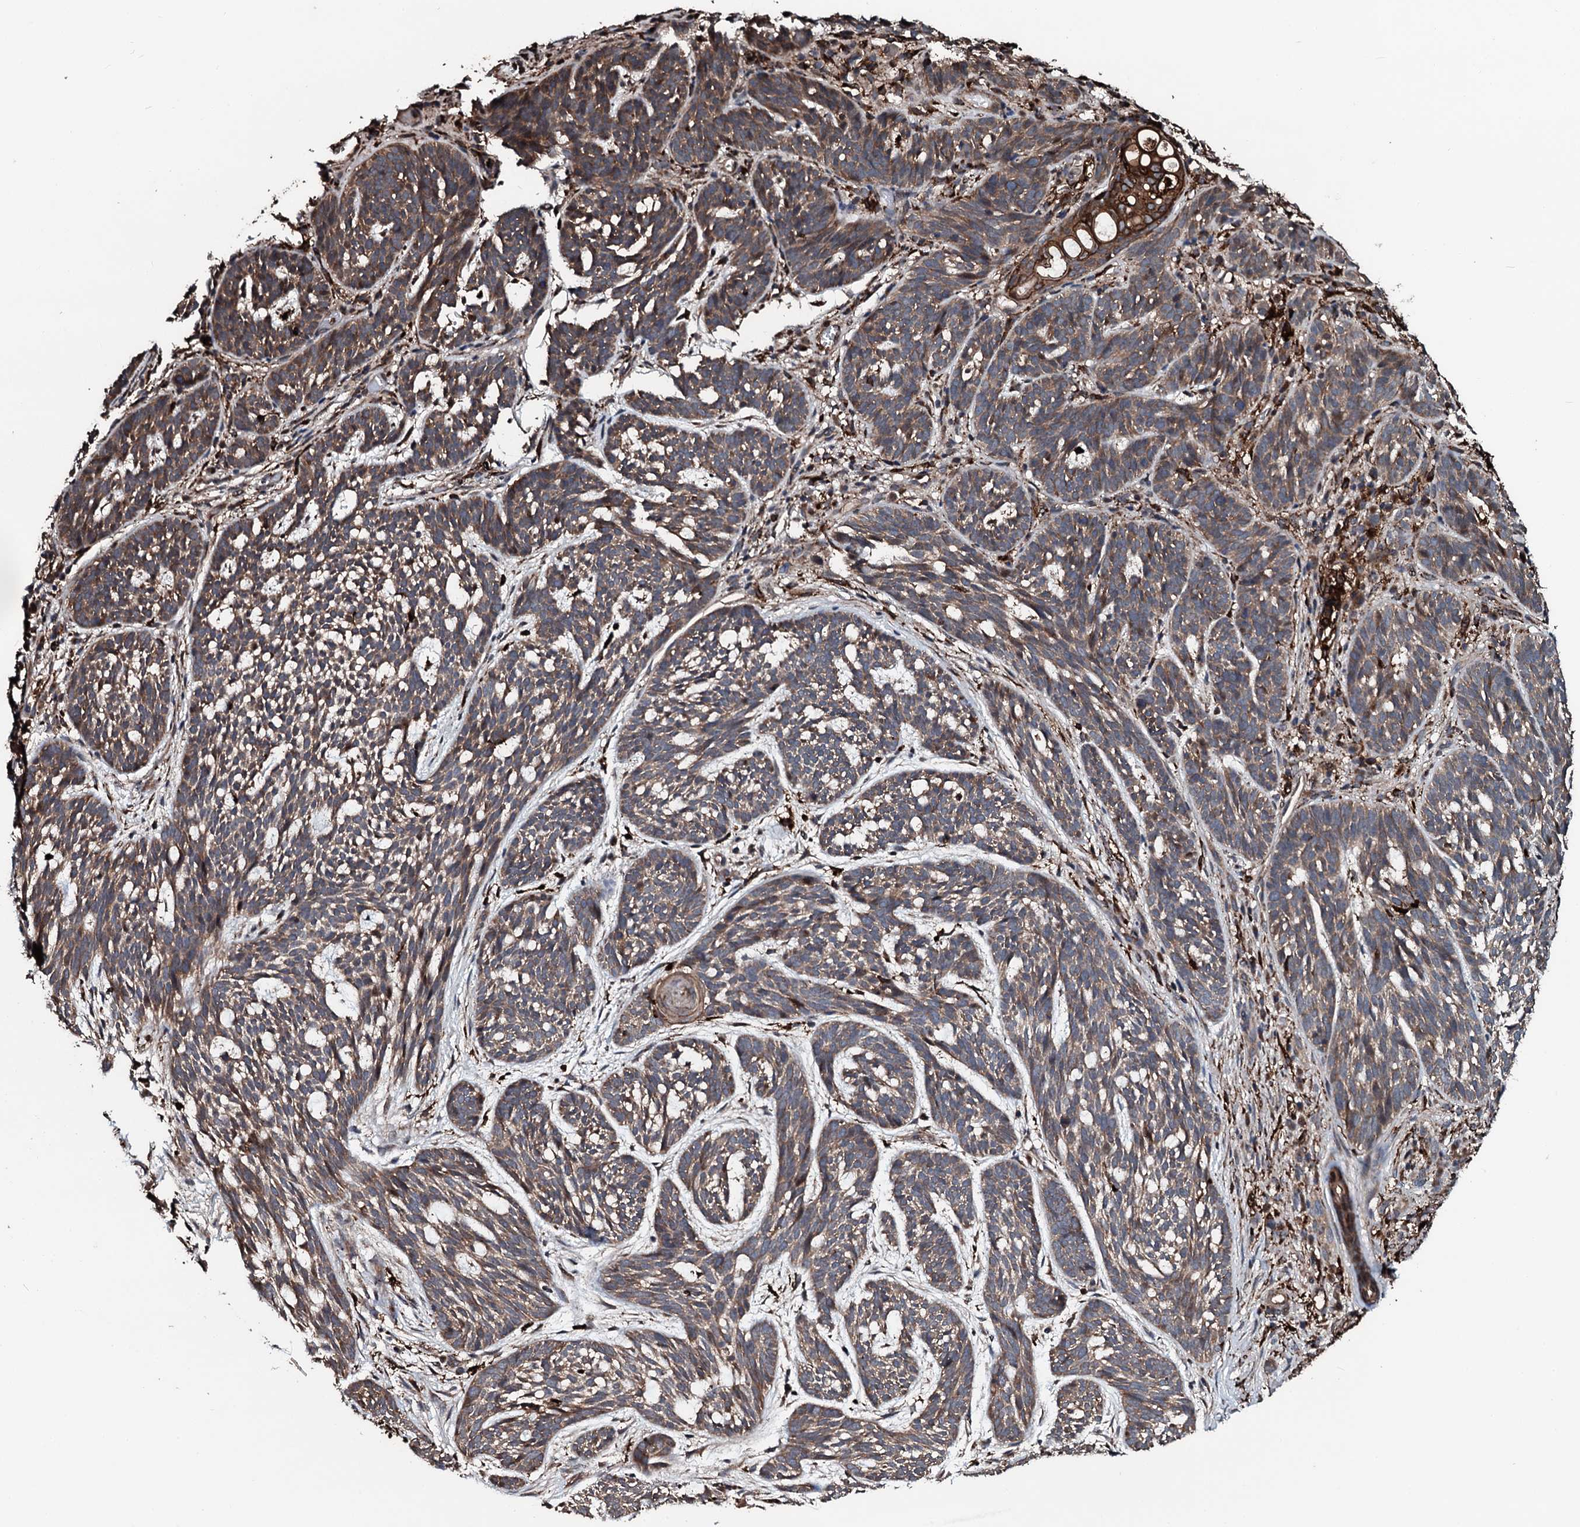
{"staining": {"intensity": "moderate", "quantity": ">75%", "location": "cytoplasmic/membranous"}, "tissue": "skin cancer", "cell_type": "Tumor cells", "image_type": "cancer", "snomed": [{"axis": "morphology", "description": "Basal cell carcinoma"}, {"axis": "topography", "description": "Skin"}], "caption": "A histopathology image showing moderate cytoplasmic/membranous staining in approximately >75% of tumor cells in skin basal cell carcinoma, as visualized by brown immunohistochemical staining.", "gene": "TPGS2", "patient": {"sex": "male", "age": 71}}